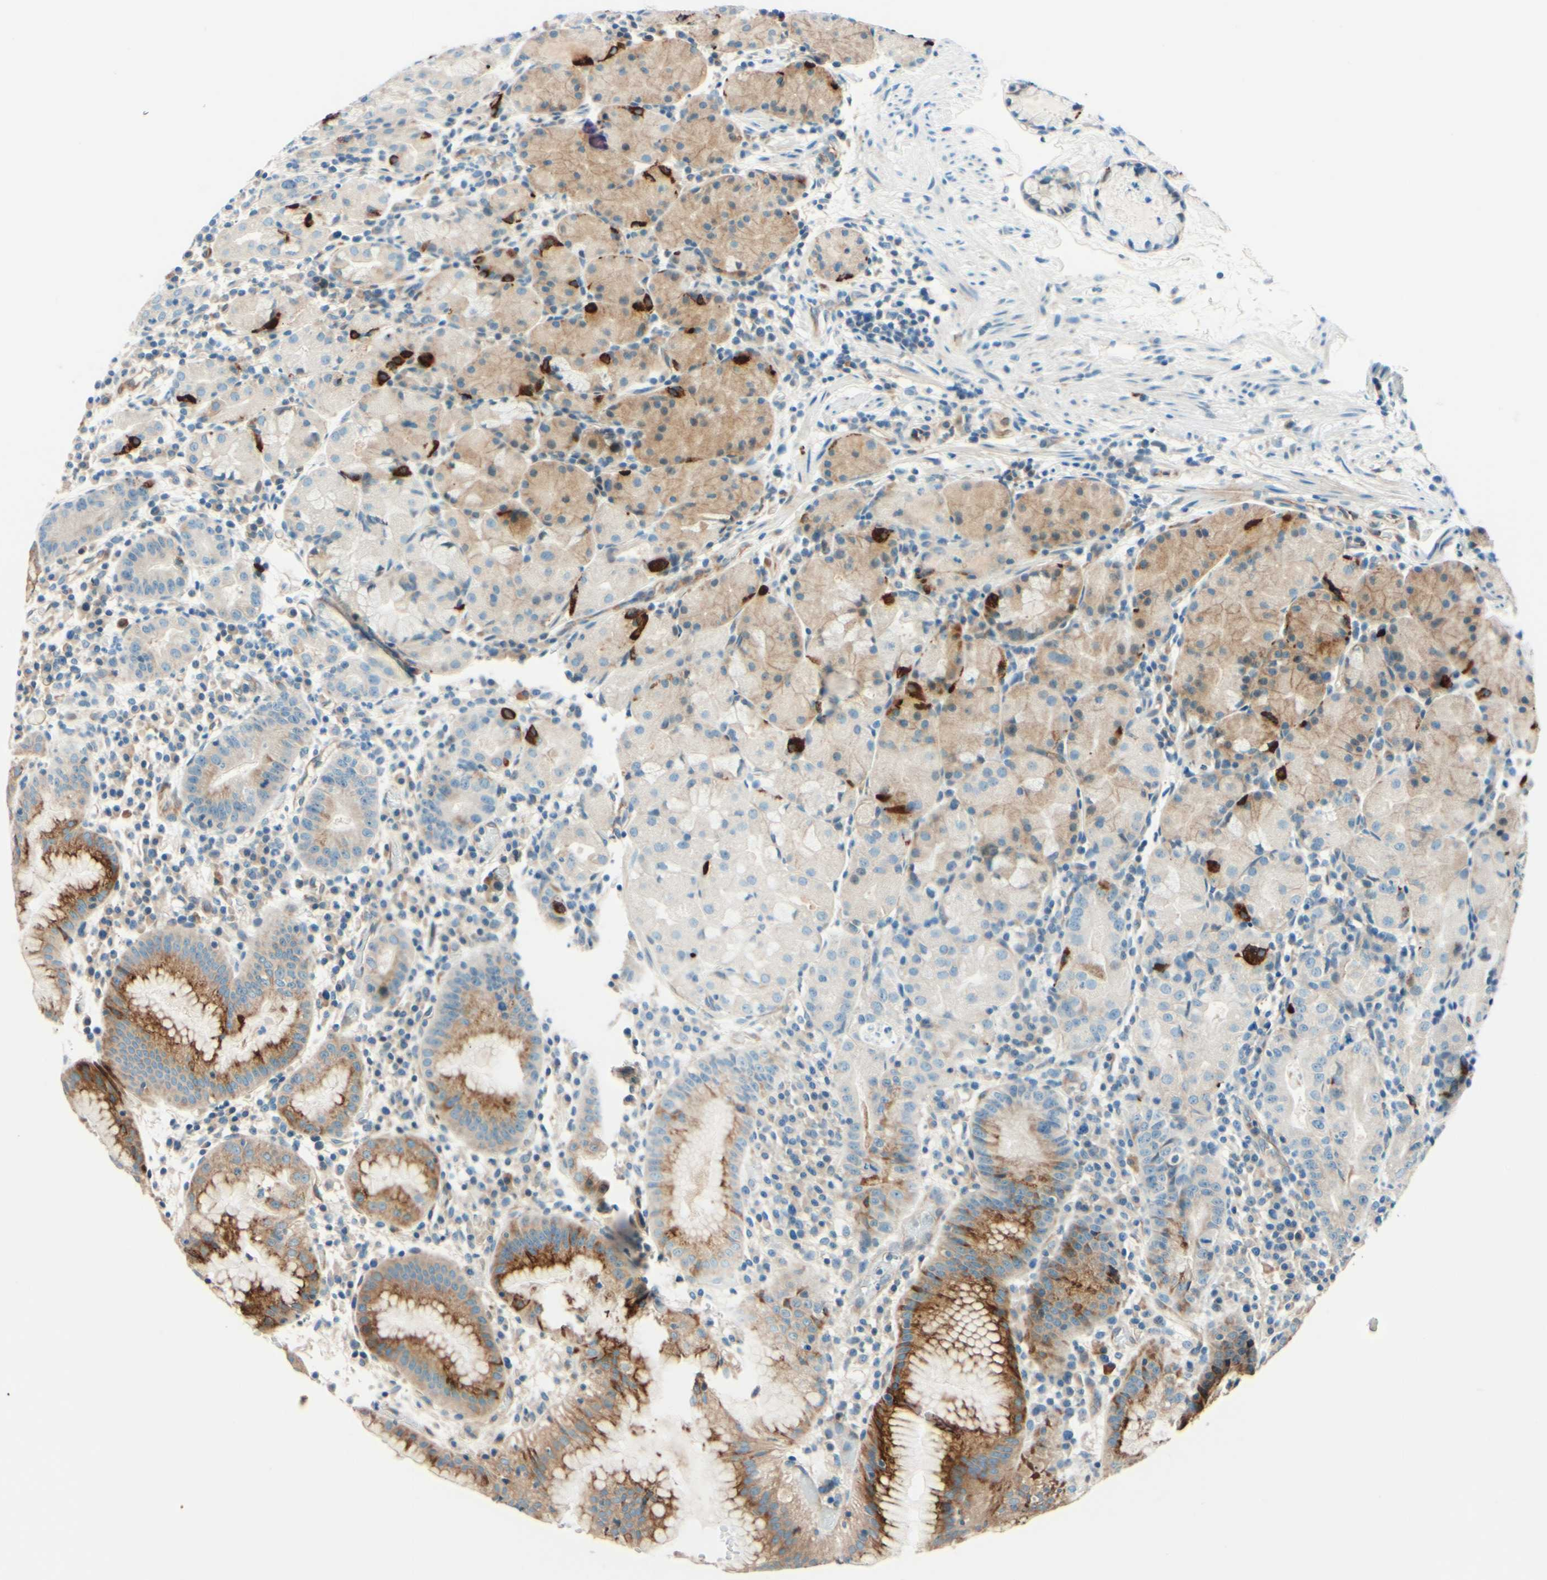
{"staining": {"intensity": "moderate", "quantity": "25%-75%", "location": "cytoplasmic/membranous"}, "tissue": "stomach", "cell_type": "Glandular cells", "image_type": "normal", "snomed": [{"axis": "morphology", "description": "Normal tissue, NOS"}, {"axis": "topography", "description": "Stomach"}, {"axis": "topography", "description": "Stomach, lower"}], "caption": "This histopathology image reveals immunohistochemistry (IHC) staining of unremarkable human stomach, with medium moderate cytoplasmic/membranous expression in about 25%-75% of glandular cells.", "gene": "TAOK2", "patient": {"sex": "female", "age": 75}}